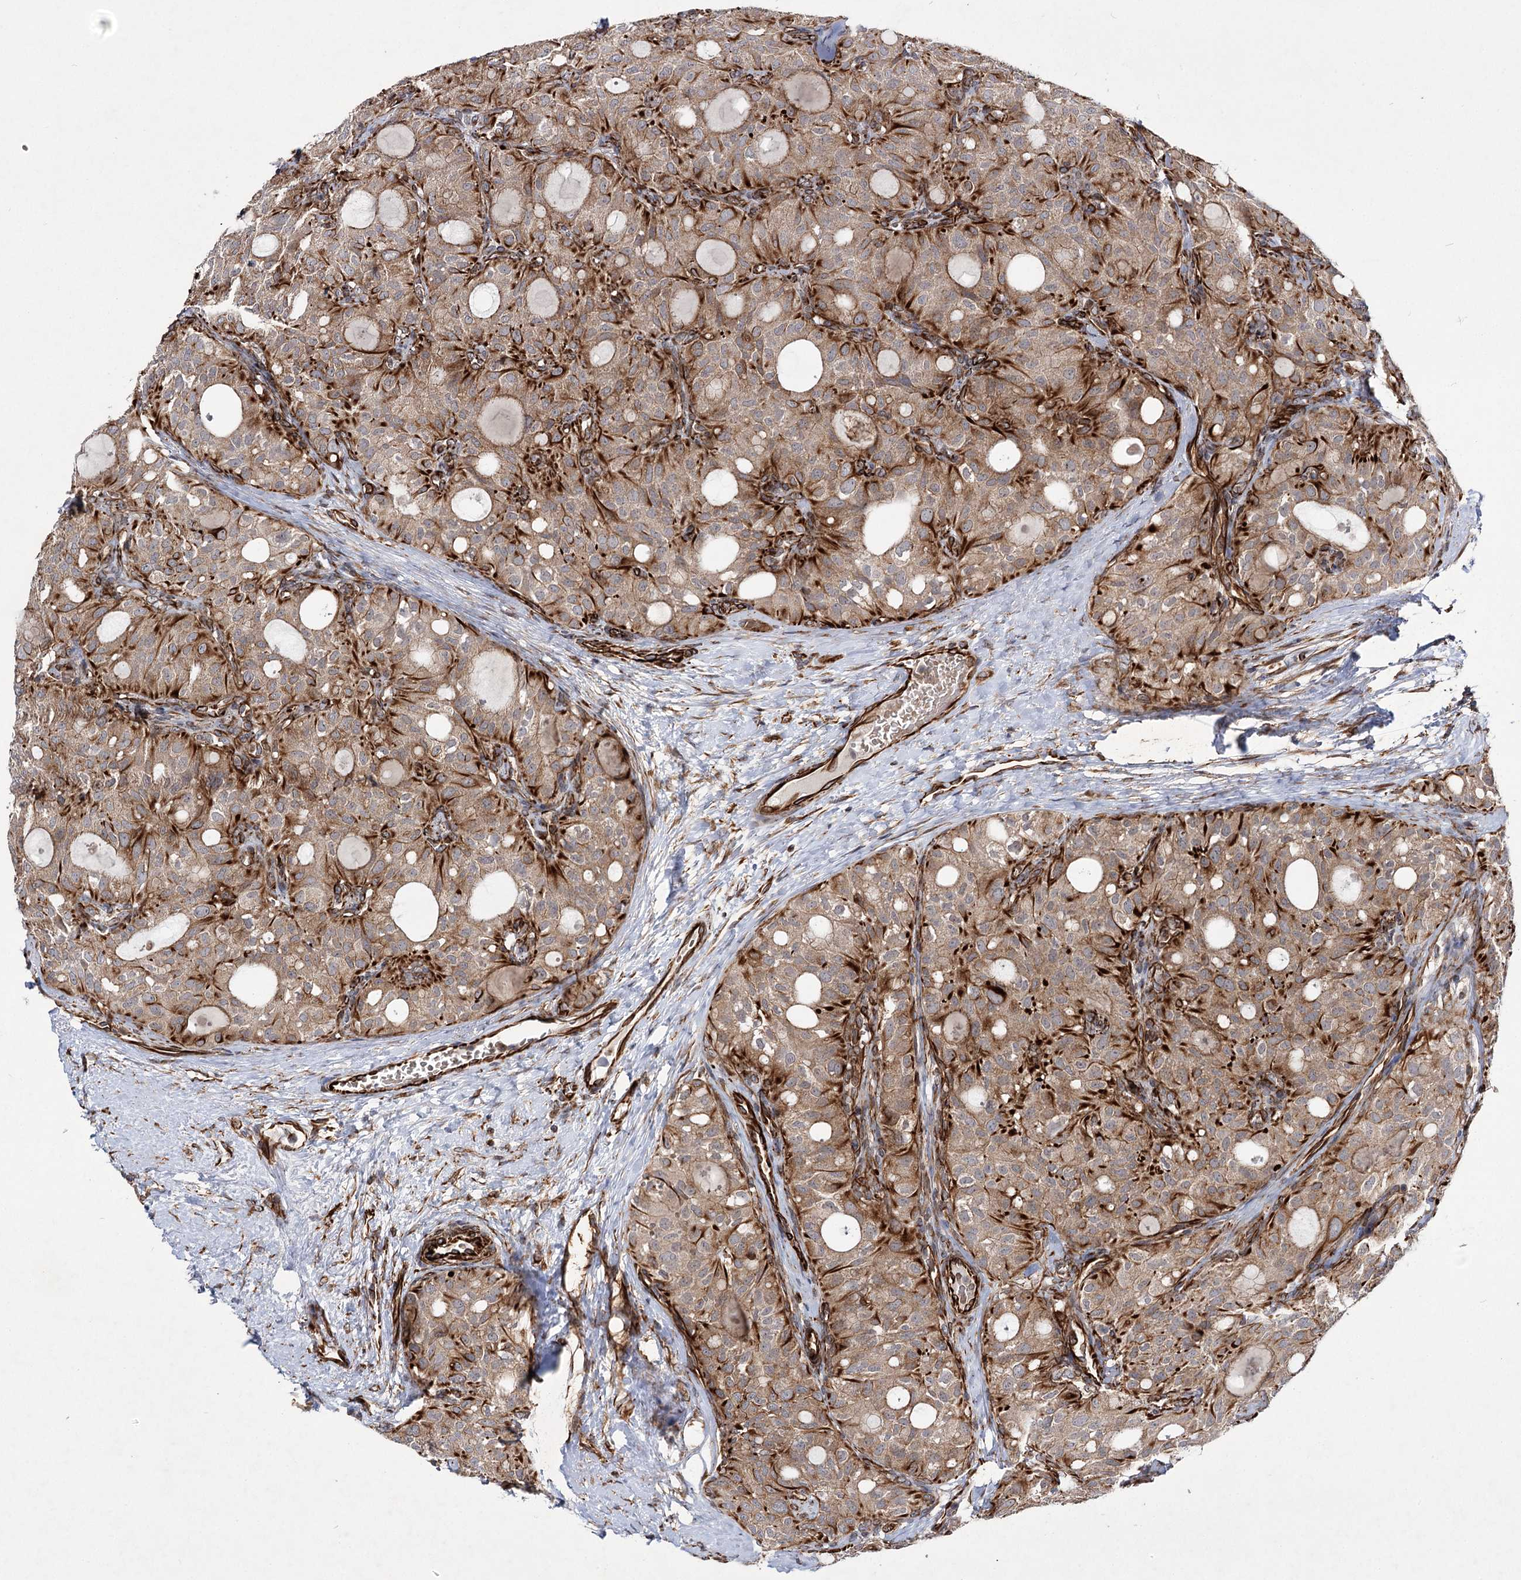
{"staining": {"intensity": "moderate", "quantity": ">75%", "location": "cytoplasmic/membranous"}, "tissue": "thyroid cancer", "cell_type": "Tumor cells", "image_type": "cancer", "snomed": [{"axis": "morphology", "description": "Follicular adenoma carcinoma, NOS"}, {"axis": "topography", "description": "Thyroid gland"}], "caption": "Immunohistochemical staining of thyroid cancer displays medium levels of moderate cytoplasmic/membranous positivity in approximately >75% of tumor cells.", "gene": "DPEP2", "patient": {"sex": "male", "age": 75}}